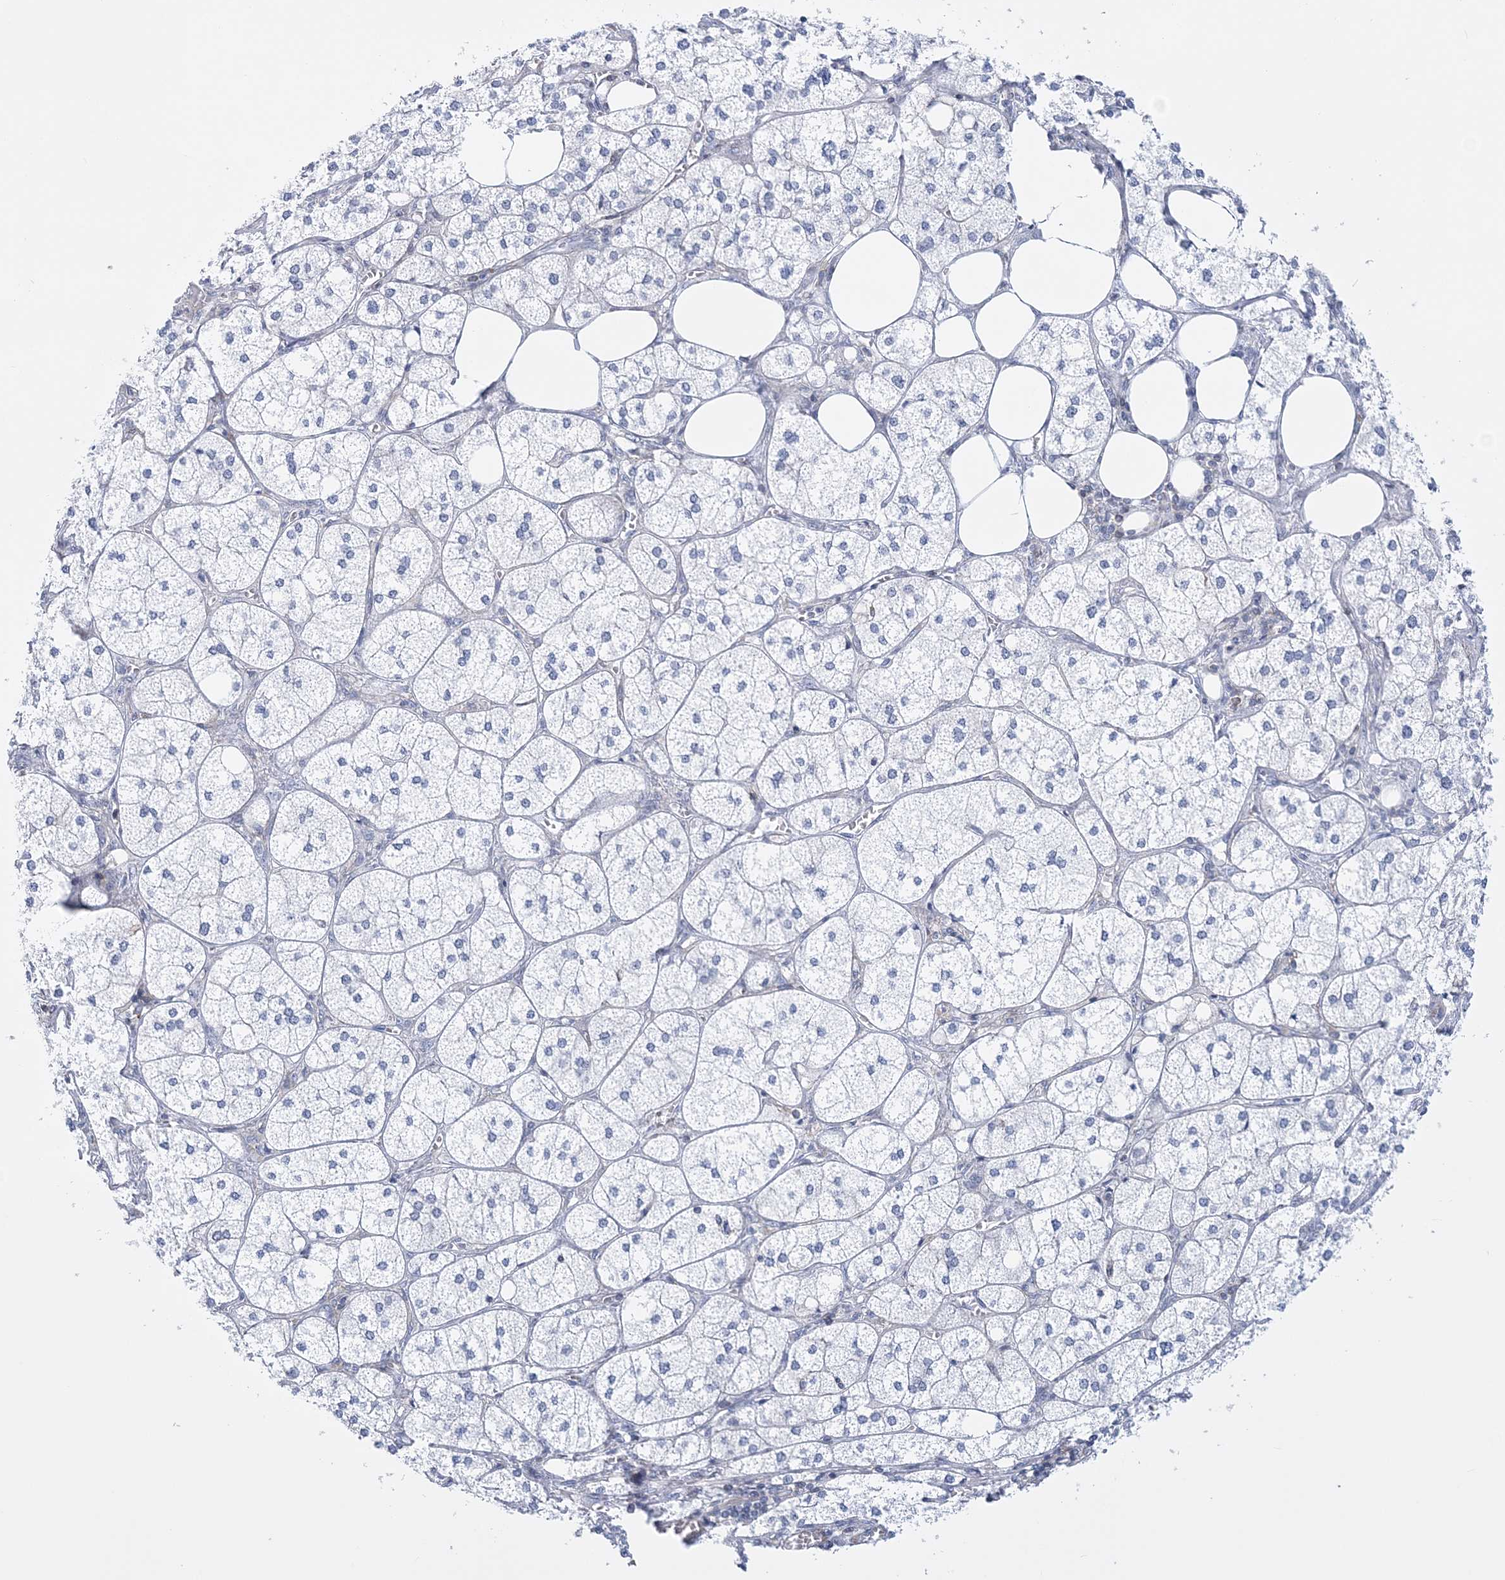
{"staining": {"intensity": "negative", "quantity": "none", "location": "none"}, "tissue": "adrenal gland", "cell_type": "Glandular cells", "image_type": "normal", "snomed": [{"axis": "morphology", "description": "Normal tissue, NOS"}, {"axis": "topography", "description": "Adrenal gland"}], "caption": "Micrograph shows no significant protein expression in glandular cells of unremarkable adrenal gland. (Immunohistochemistry, brightfield microscopy, high magnification).", "gene": "C11orf21", "patient": {"sex": "female", "age": 61}}